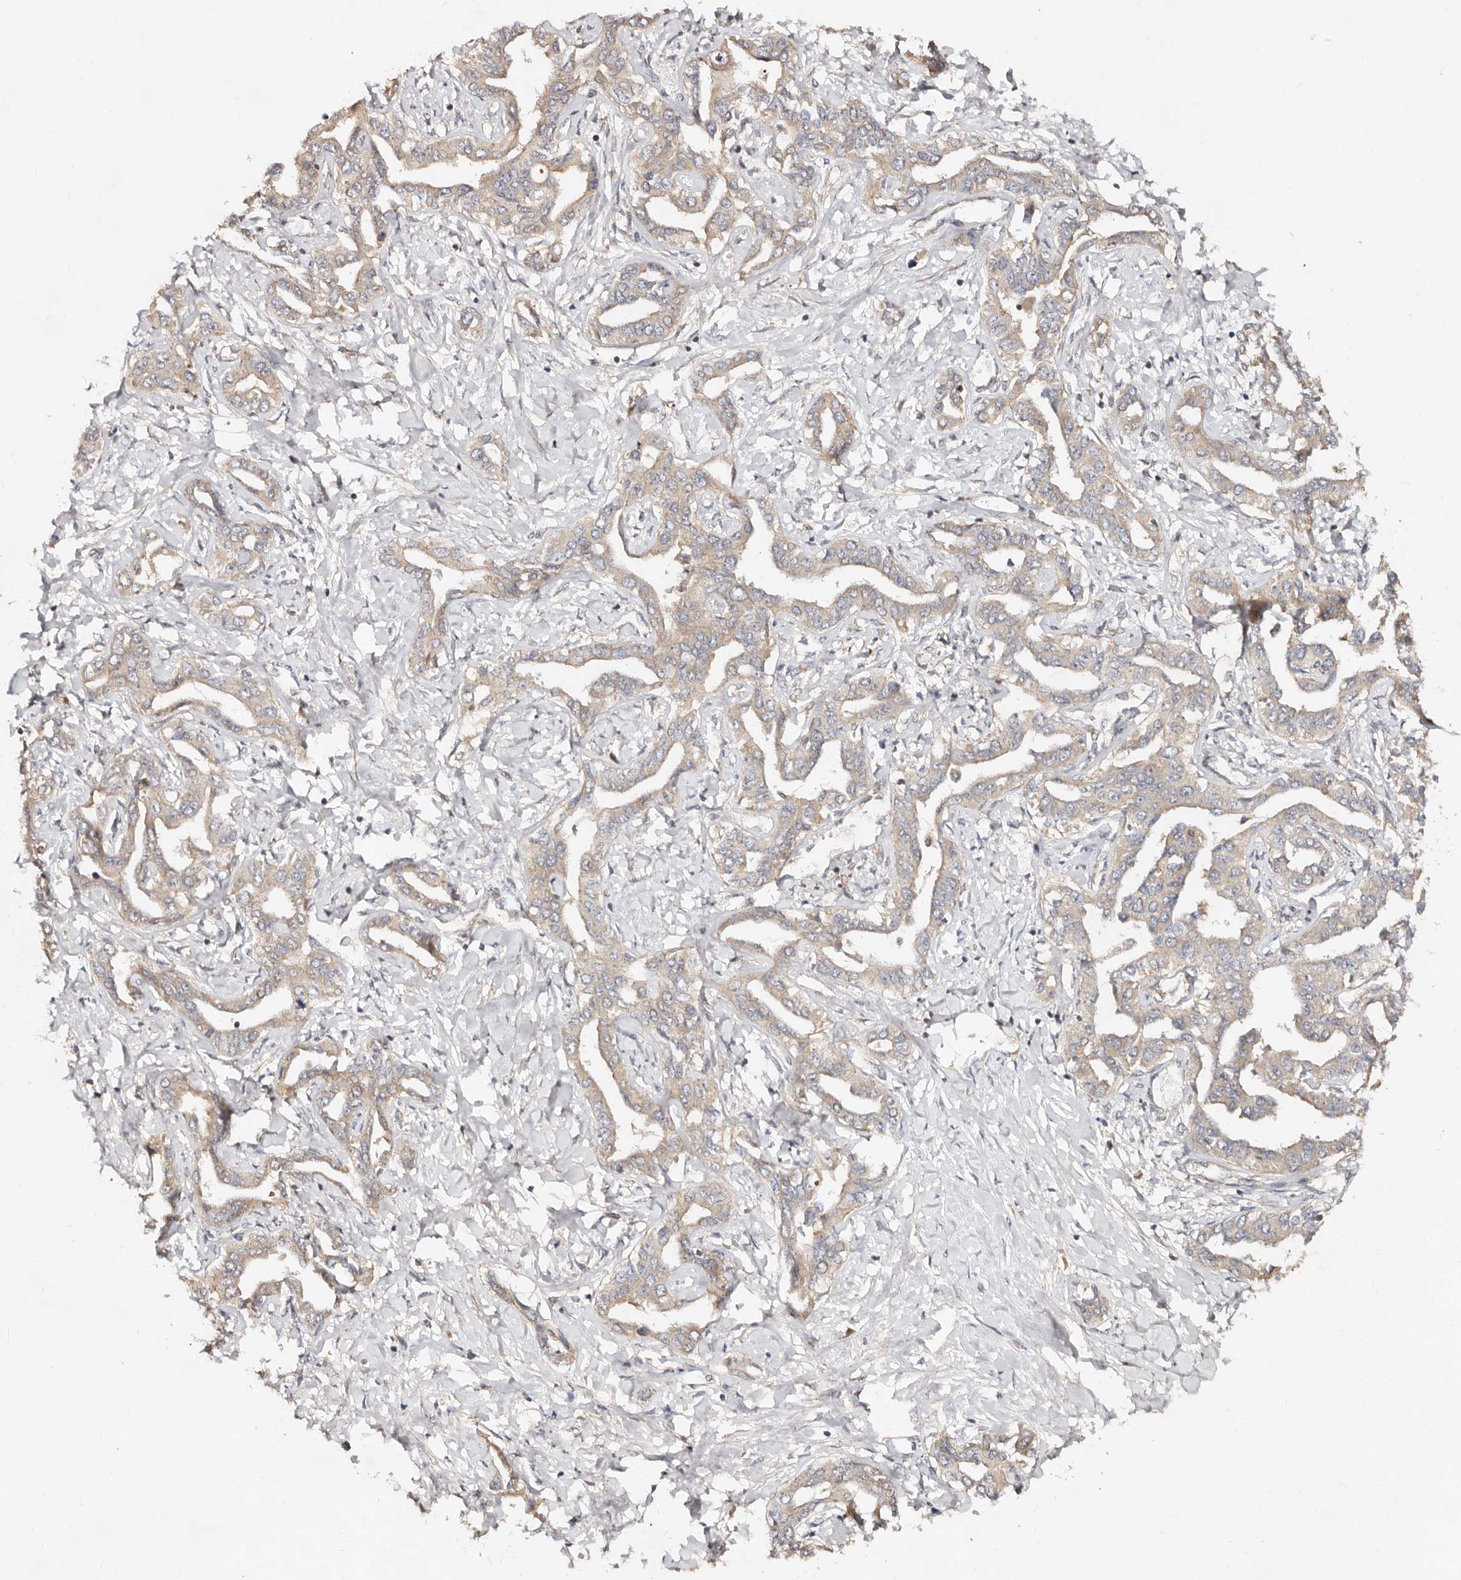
{"staining": {"intensity": "weak", "quantity": ">75%", "location": "cytoplasmic/membranous"}, "tissue": "liver cancer", "cell_type": "Tumor cells", "image_type": "cancer", "snomed": [{"axis": "morphology", "description": "Cholangiocarcinoma"}, {"axis": "topography", "description": "Liver"}], "caption": "Immunohistochemical staining of liver cholangiocarcinoma exhibits low levels of weak cytoplasmic/membranous positivity in about >75% of tumor cells.", "gene": "DENND11", "patient": {"sex": "male", "age": 59}}